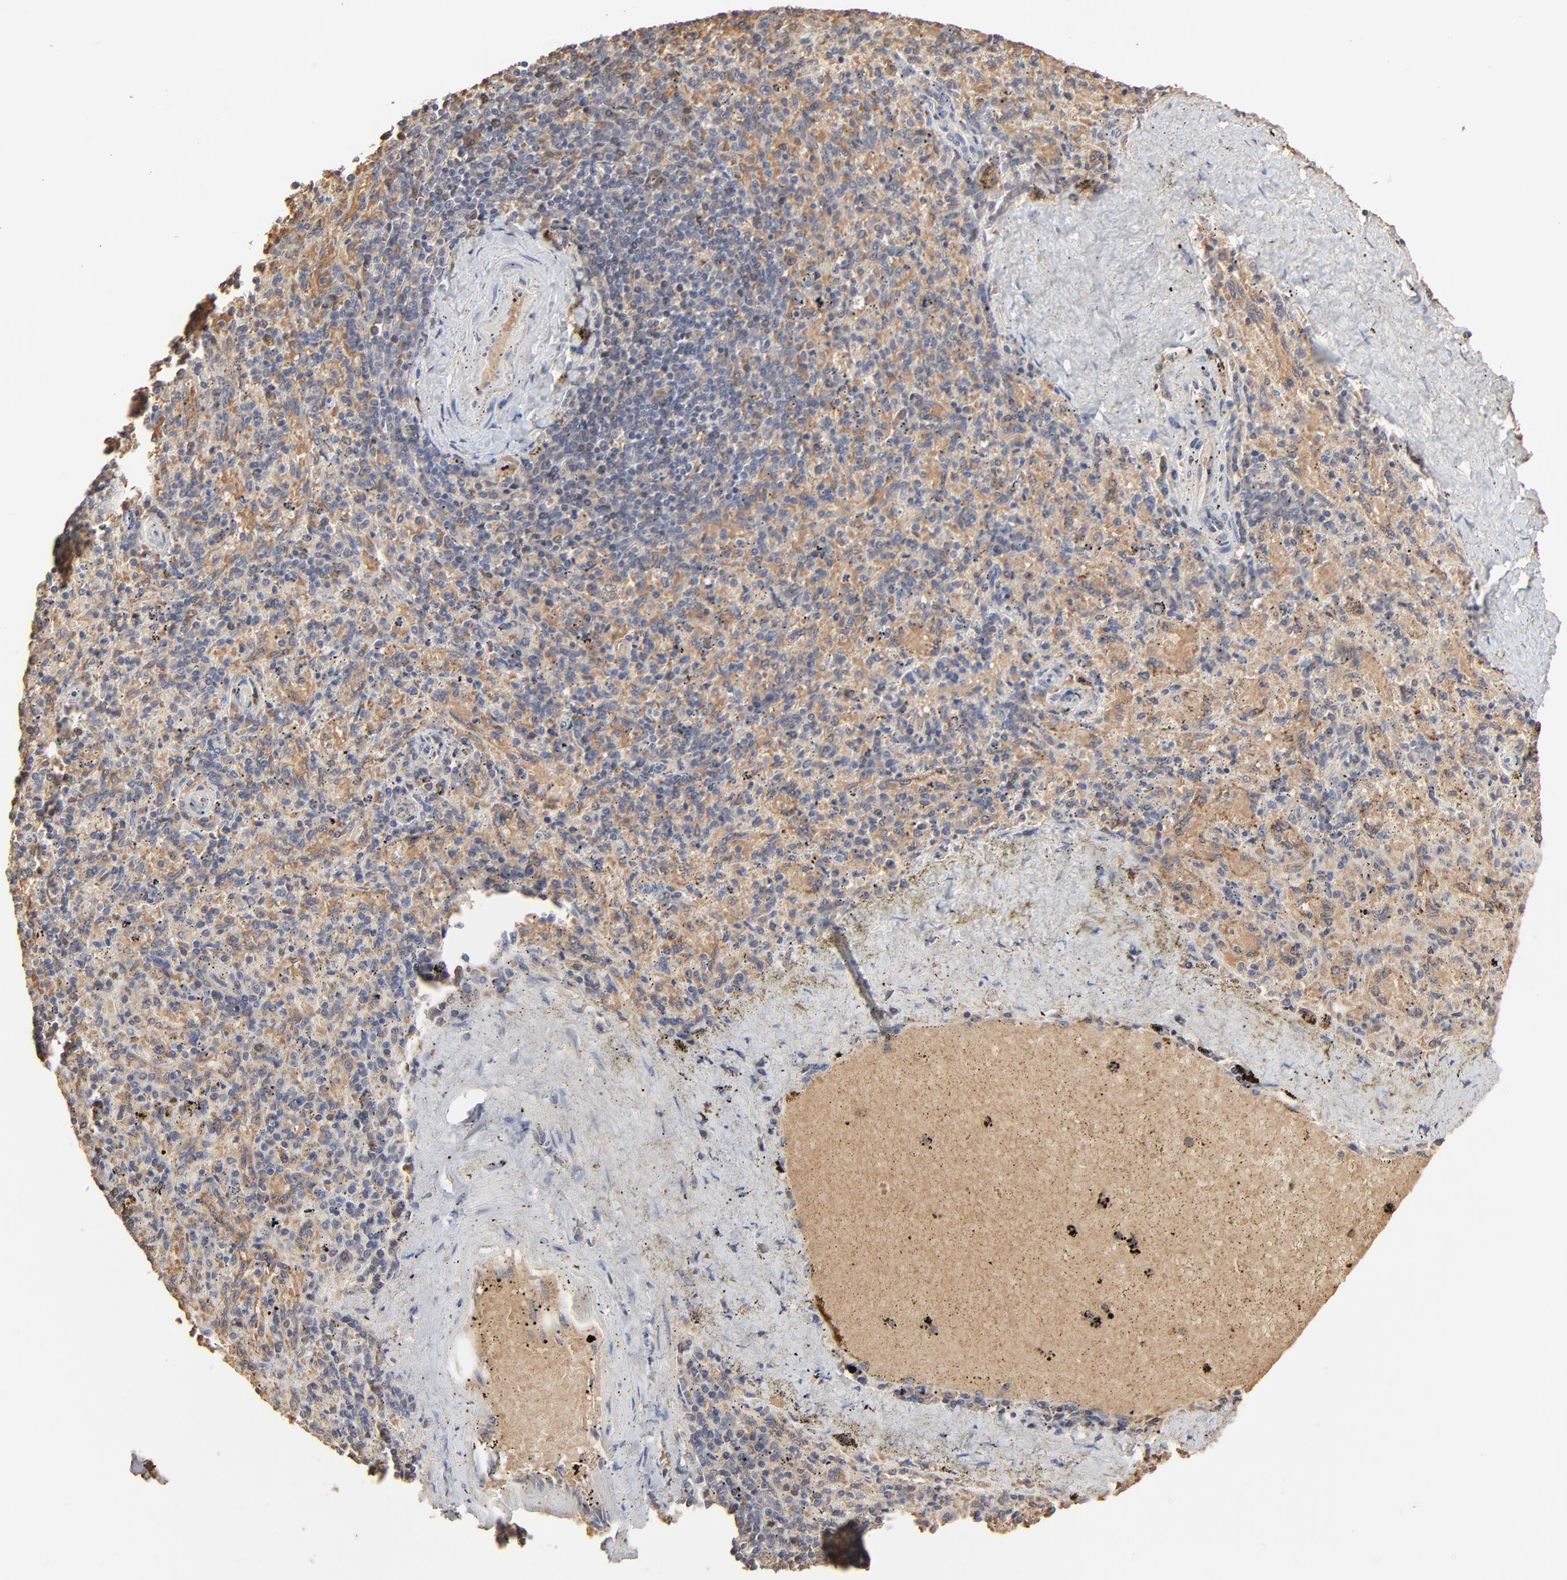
{"staining": {"intensity": "weak", "quantity": "25%-75%", "location": "cytoplasmic/membranous"}, "tissue": "spleen", "cell_type": "Cells in red pulp", "image_type": "normal", "snomed": [{"axis": "morphology", "description": "Normal tissue, NOS"}, {"axis": "topography", "description": "Spleen"}], "caption": "Cells in red pulp exhibit low levels of weak cytoplasmic/membranous staining in approximately 25%-75% of cells in unremarkable spleen.", "gene": "FANCB", "patient": {"sex": "female", "age": 43}}